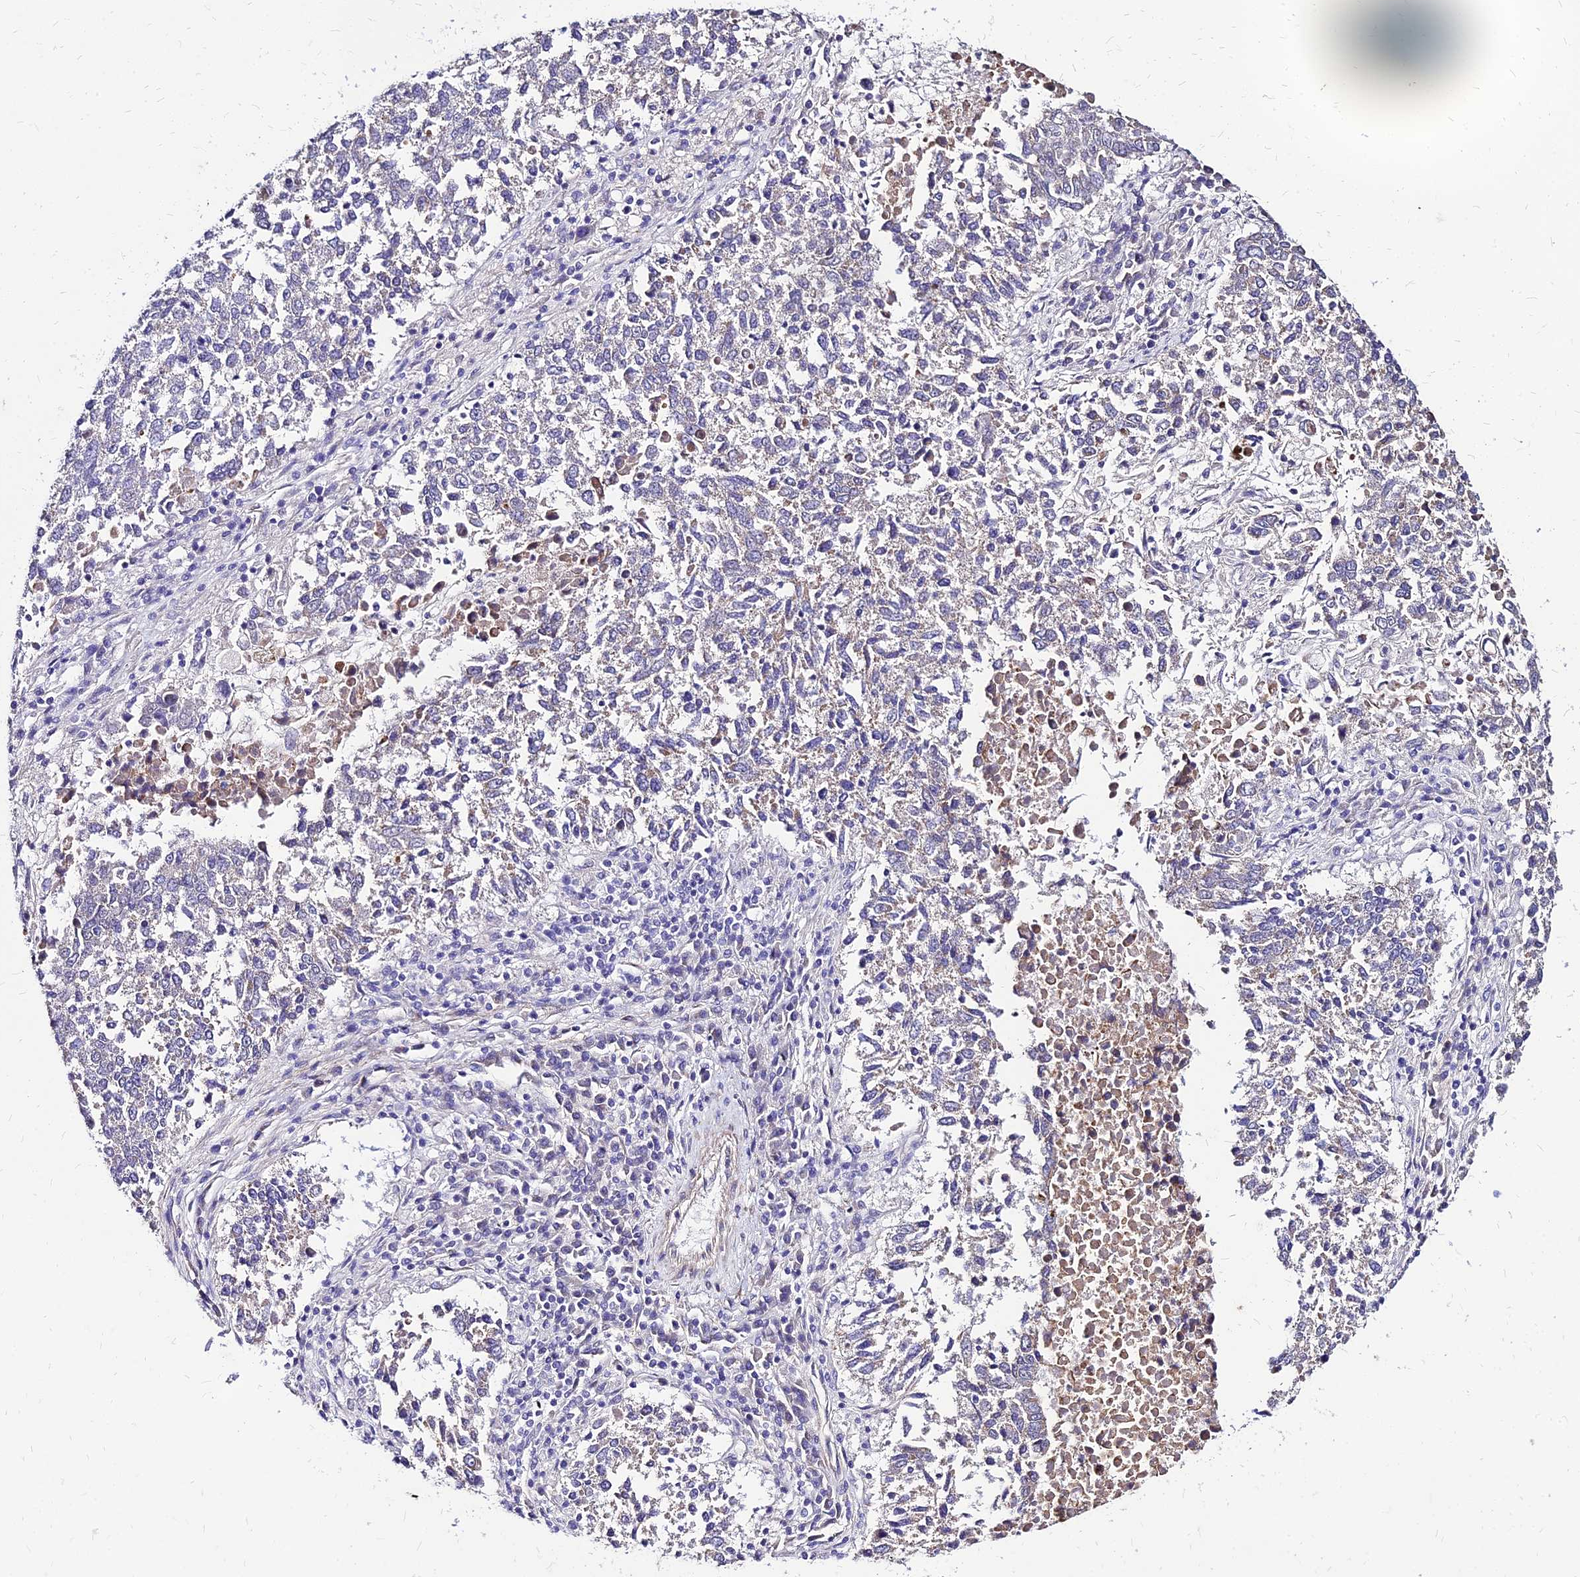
{"staining": {"intensity": "negative", "quantity": "none", "location": "none"}, "tissue": "lung cancer", "cell_type": "Tumor cells", "image_type": "cancer", "snomed": [{"axis": "morphology", "description": "Squamous cell carcinoma, NOS"}, {"axis": "topography", "description": "Lung"}], "caption": "IHC micrograph of human squamous cell carcinoma (lung) stained for a protein (brown), which exhibits no staining in tumor cells.", "gene": "YEATS2", "patient": {"sex": "male", "age": 73}}